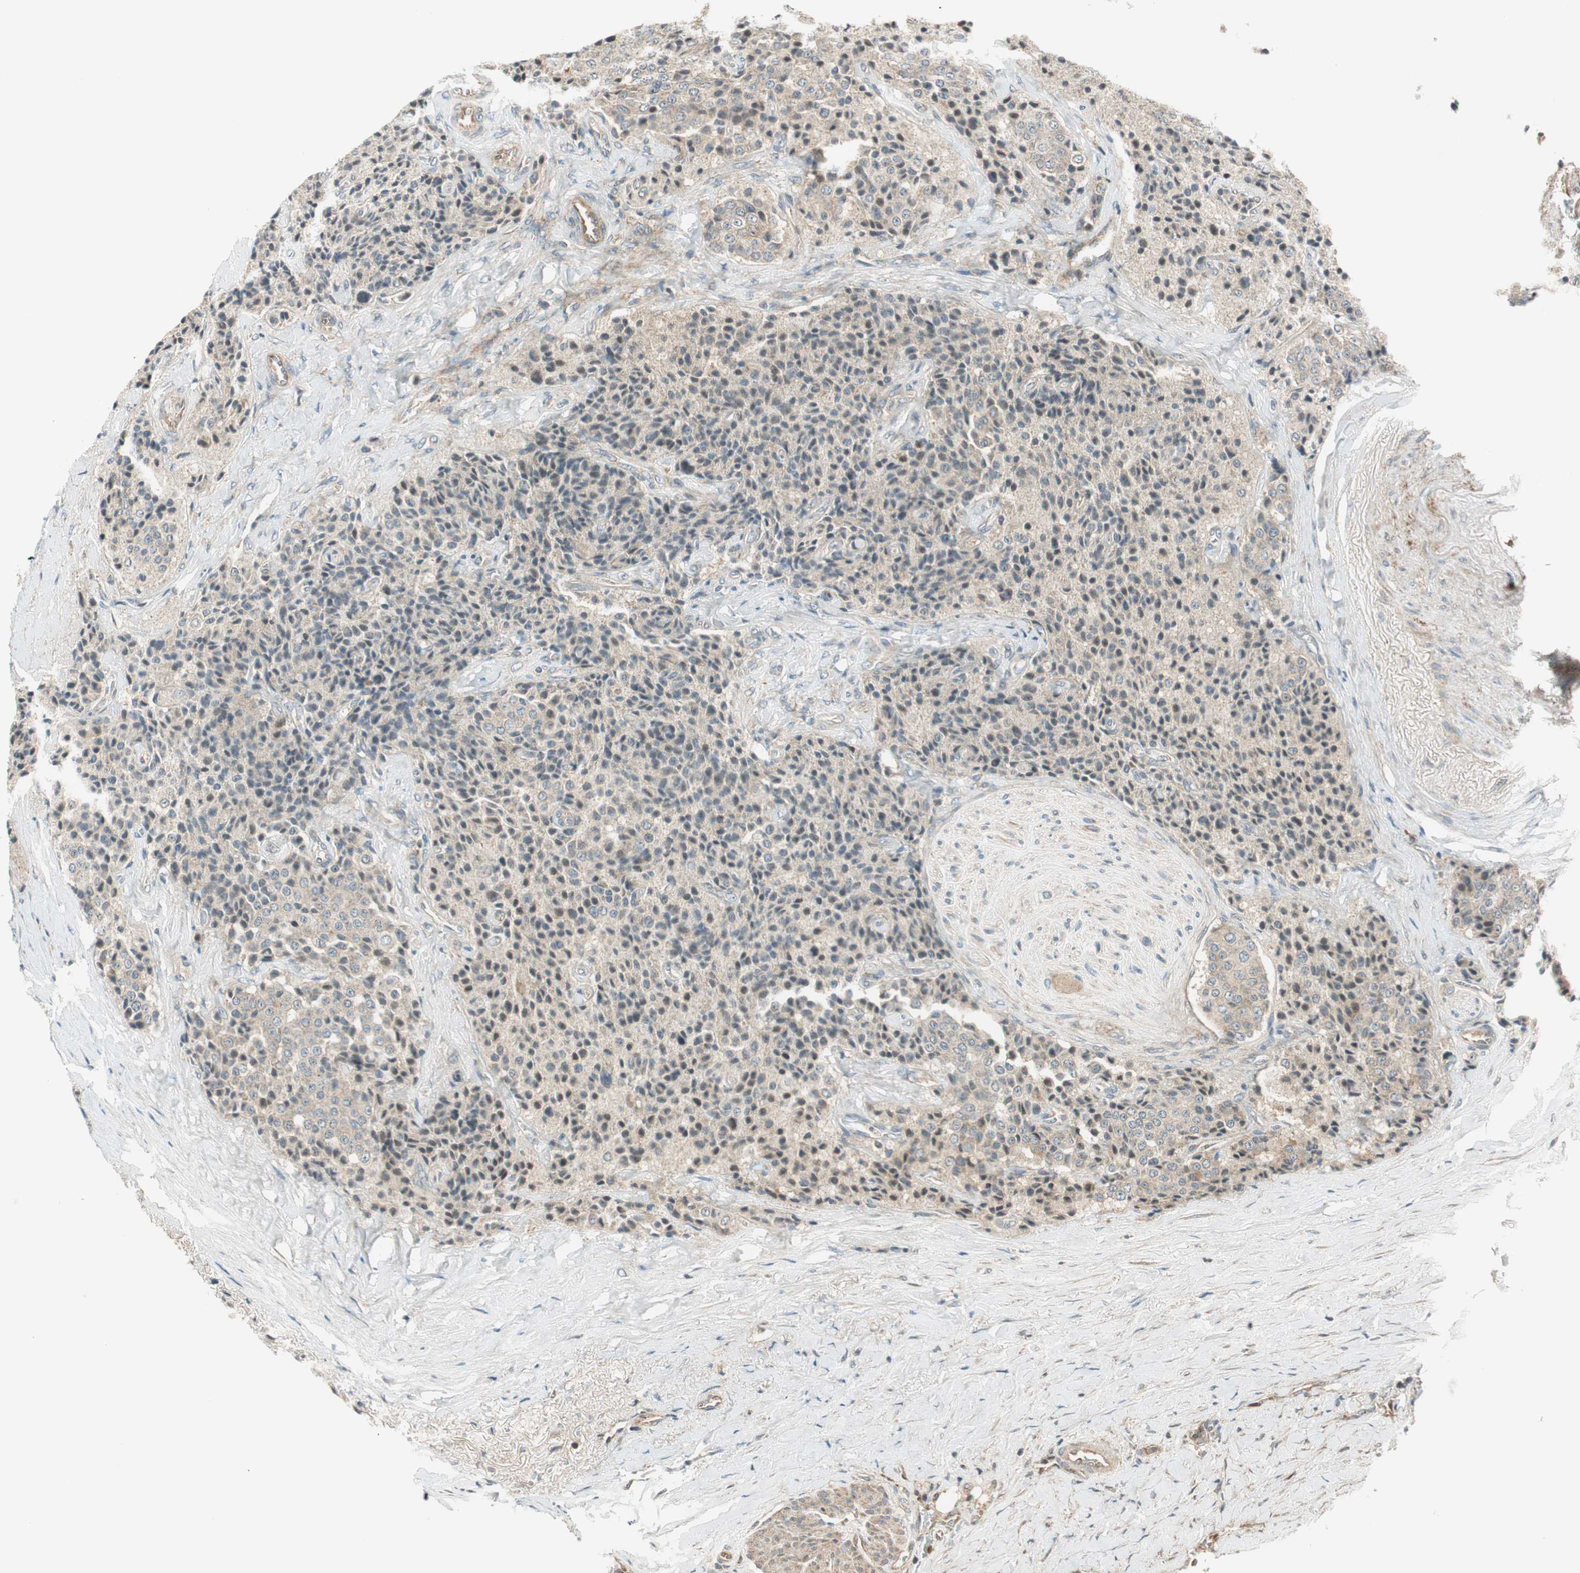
{"staining": {"intensity": "negative", "quantity": "none", "location": "none"}, "tissue": "carcinoid", "cell_type": "Tumor cells", "image_type": "cancer", "snomed": [{"axis": "morphology", "description": "Carcinoid, malignant, NOS"}, {"axis": "topography", "description": "Colon"}], "caption": "A histopathology image of carcinoid stained for a protein exhibits no brown staining in tumor cells. (DAB (3,3'-diaminobenzidine) immunohistochemistry with hematoxylin counter stain).", "gene": "ABI1", "patient": {"sex": "female", "age": 61}}